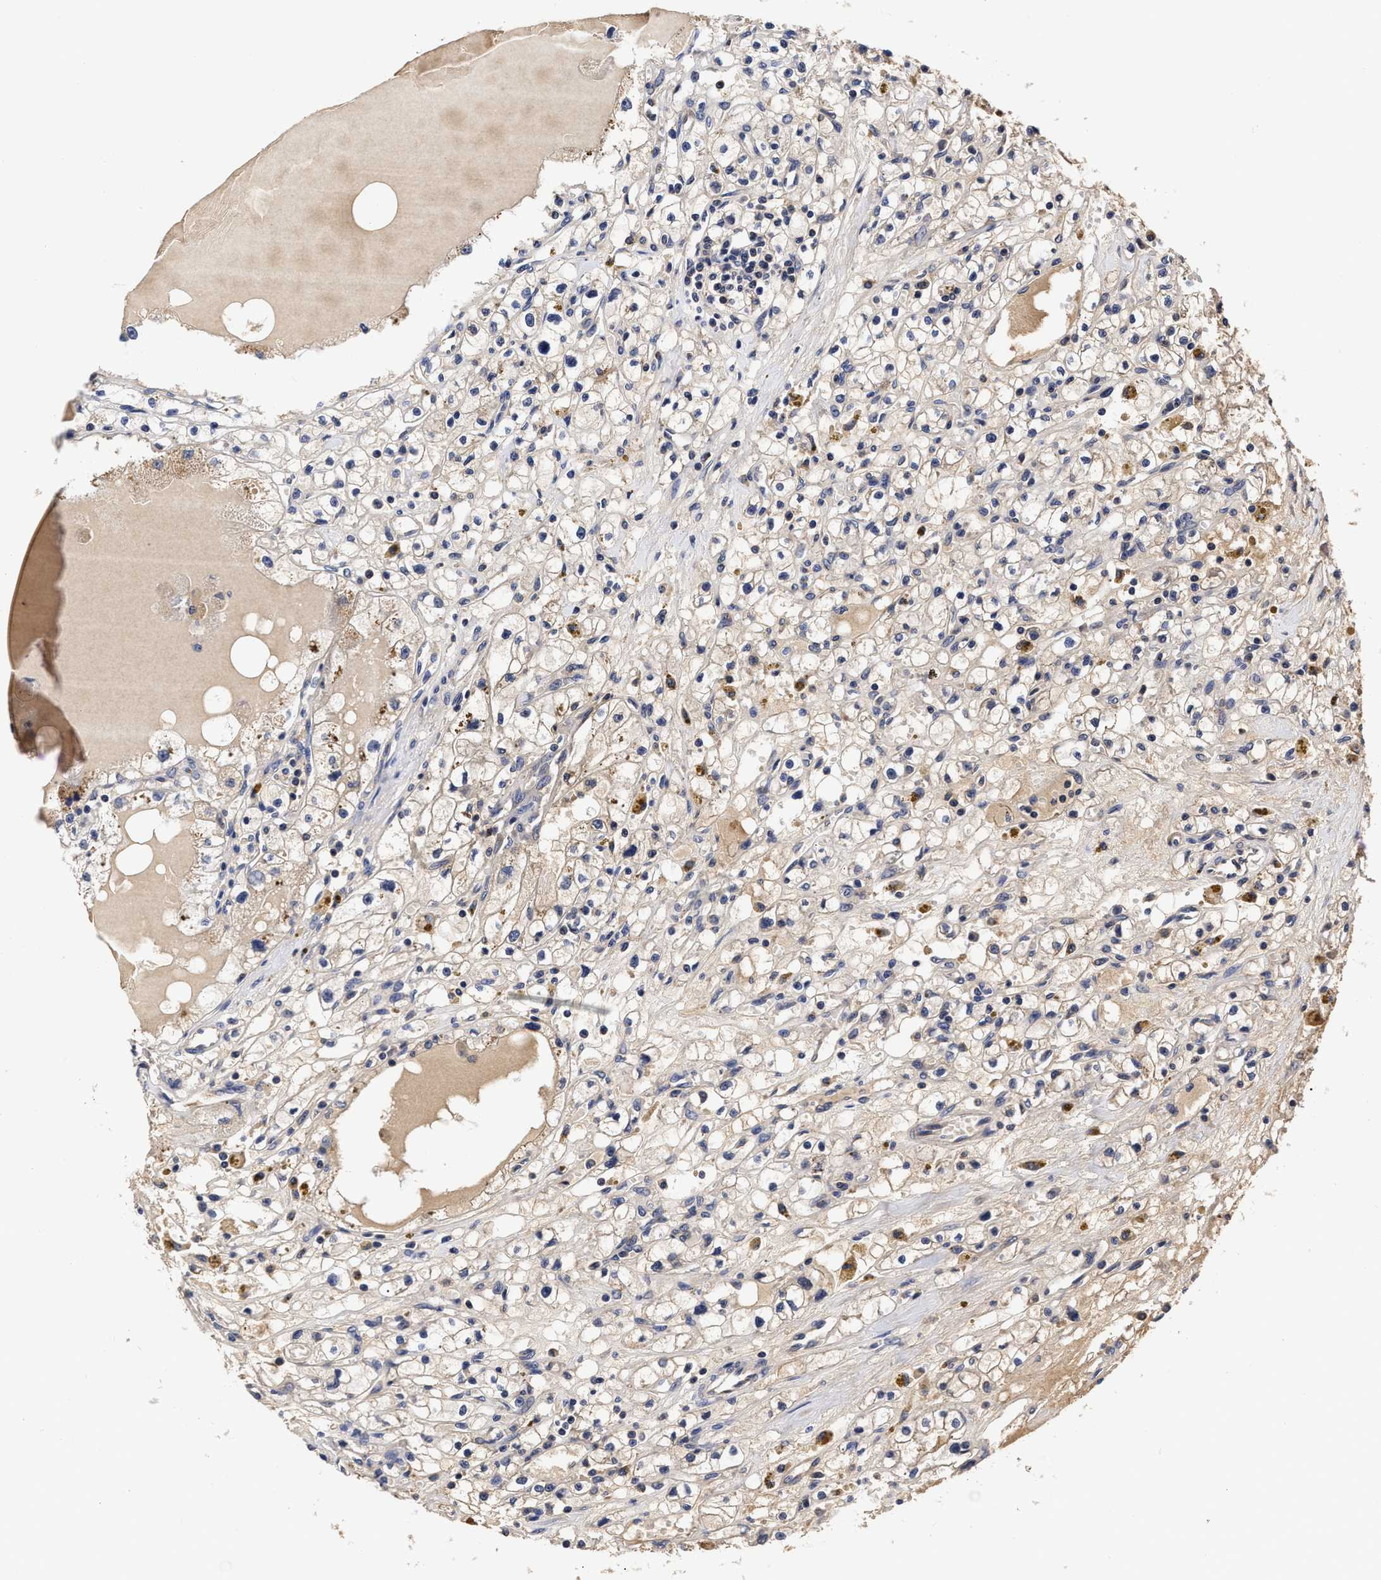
{"staining": {"intensity": "weak", "quantity": "<25%", "location": "cytoplasmic/membranous"}, "tissue": "renal cancer", "cell_type": "Tumor cells", "image_type": "cancer", "snomed": [{"axis": "morphology", "description": "Adenocarcinoma, NOS"}, {"axis": "topography", "description": "Kidney"}], "caption": "Immunohistochemical staining of human renal cancer displays no significant positivity in tumor cells. (Immunohistochemistry, brightfield microscopy, high magnification).", "gene": "SOCS5", "patient": {"sex": "male", "age": 56}}